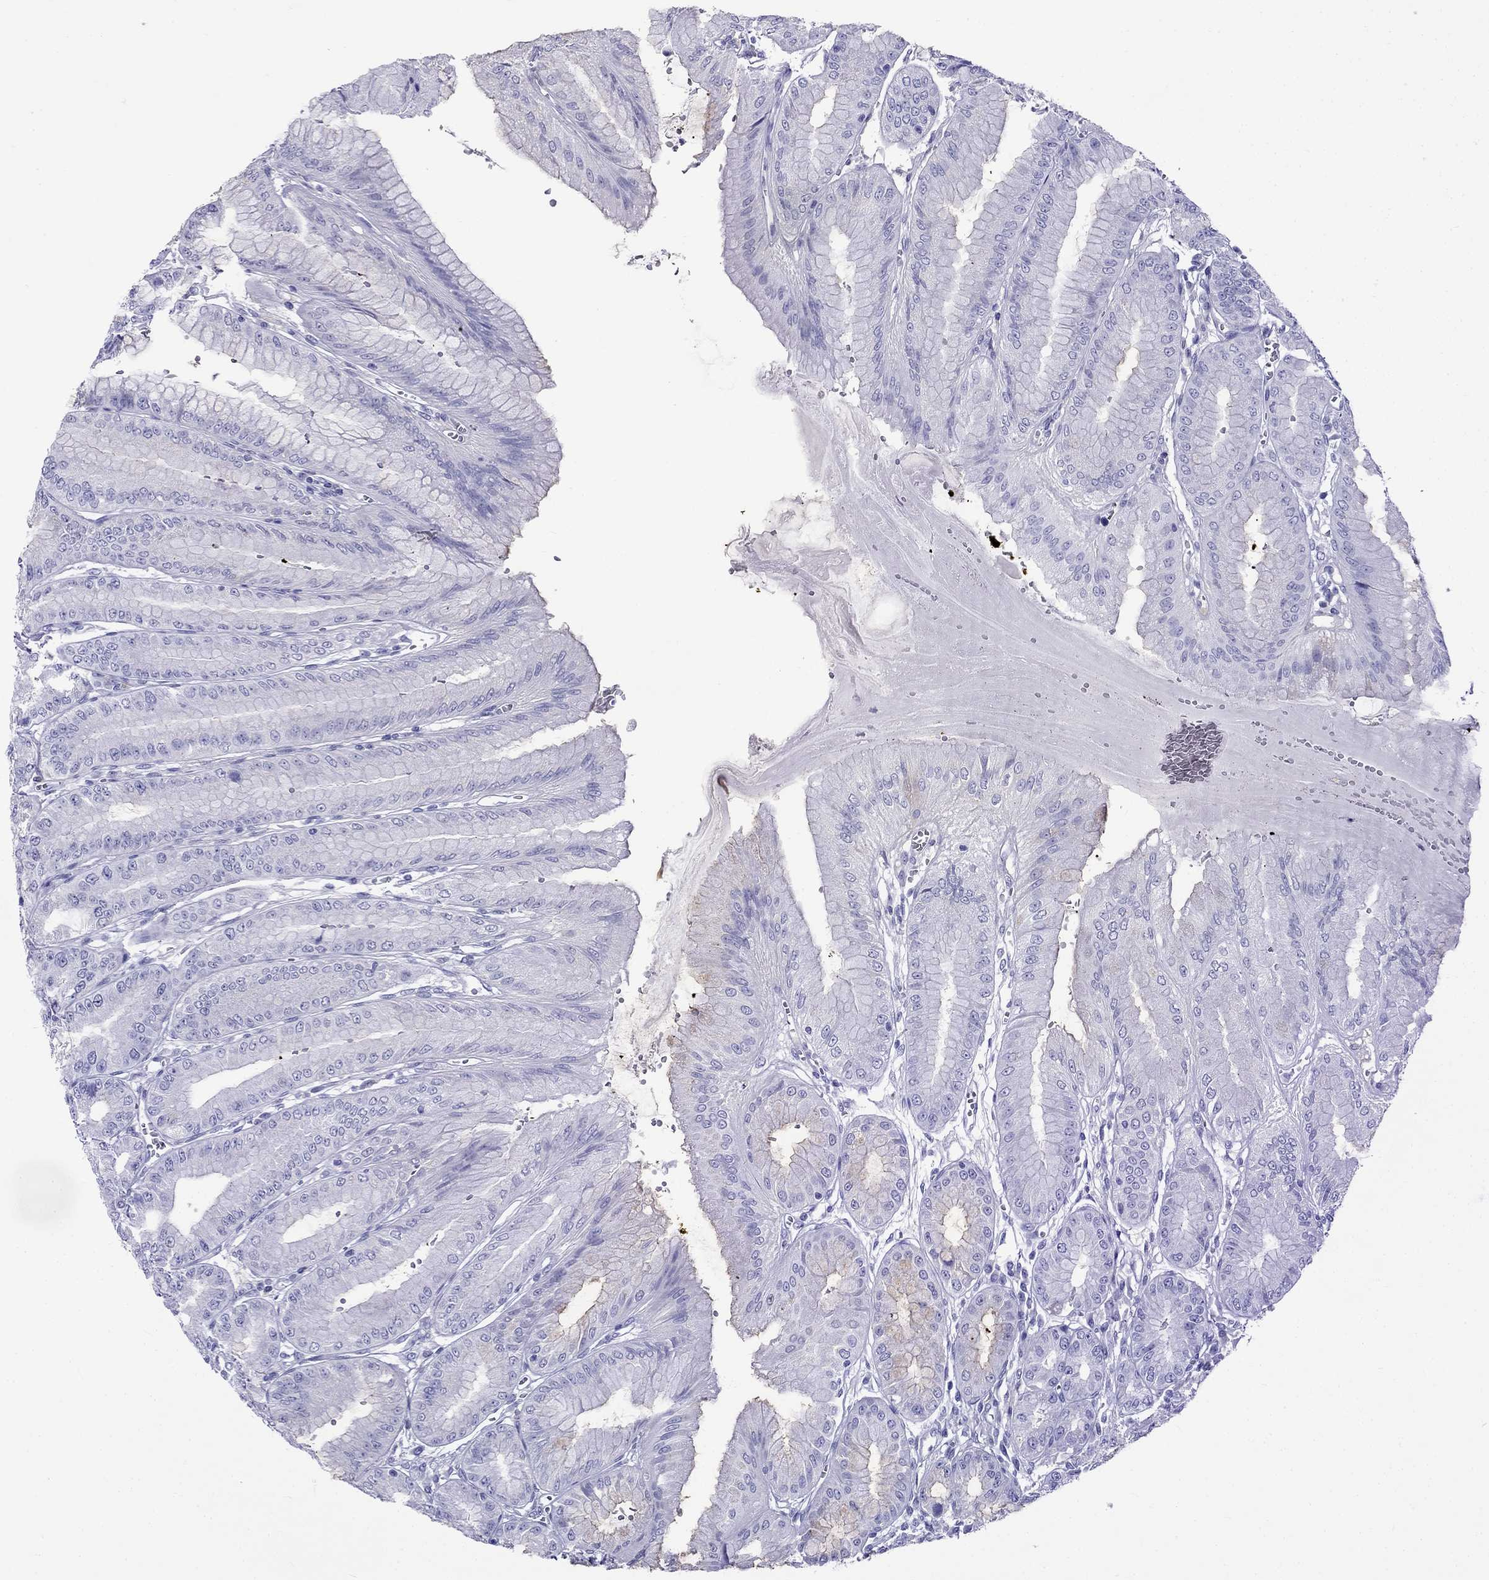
{"staining": {"intensity": "negative", "quantity": "none", "location": "none"}, "tissue": "stomach", "cell_type": "Glandular cells", "image_type": "normal", "snomed": [{"axis": "morphology", "description": "Normal tissue, NOS"}, {"axis": "topography", "description": "Stomach, lower"}], "caption": "High power microscopy micrograph of an immunohistochemistry (IHC) image of benign stomach, revealing no significant positivity in glandular cells. Brightfield microscopy of immunohistochemistry (IHC) stained with DAB (3,3'-diaminobenzidine) (brown) and hematoxylin (blue), captured at high magnification.", "gene": "ARR3", "patient": {"sex": "male", "age": 71}}